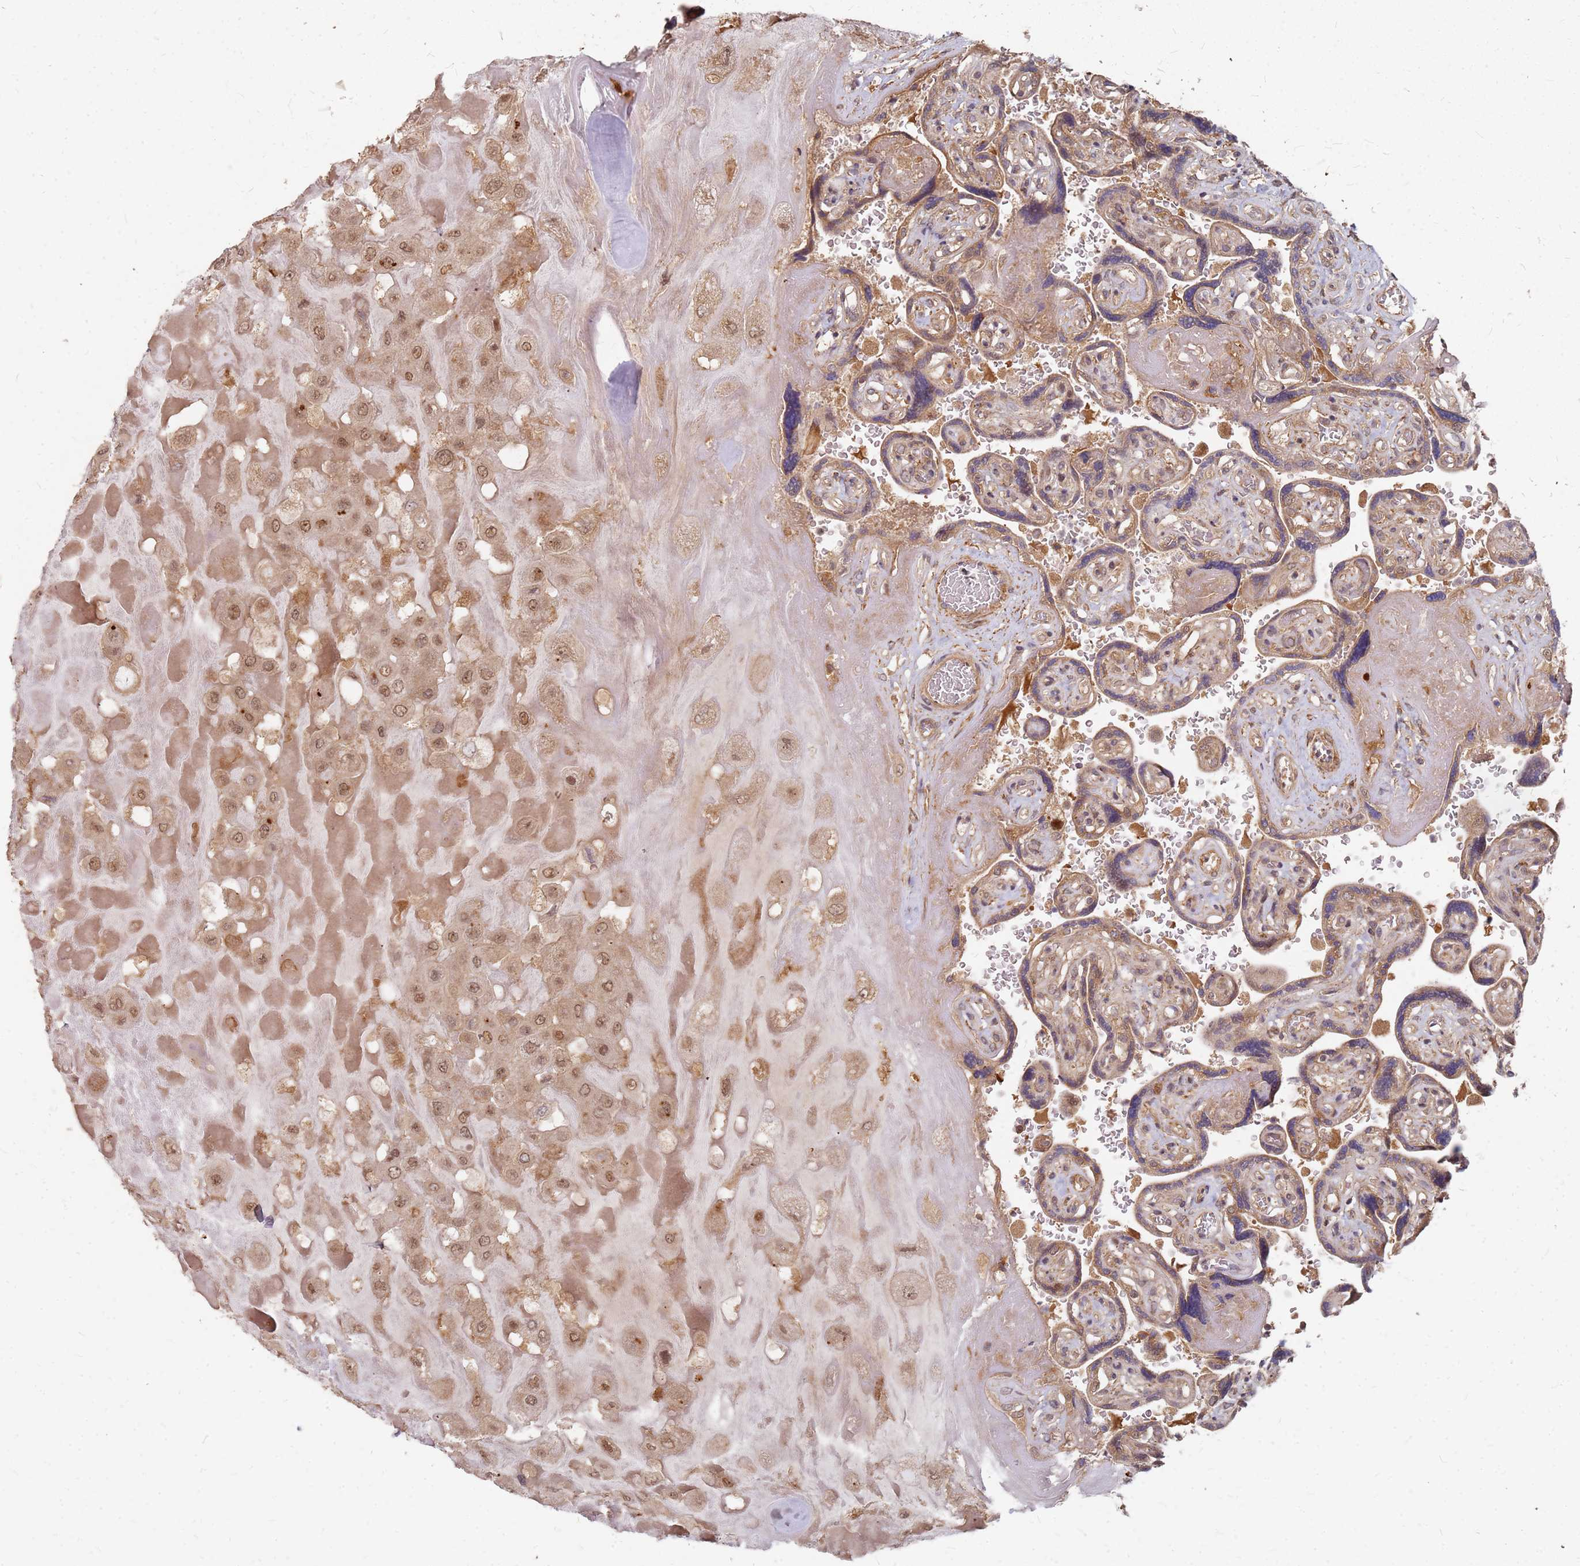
{"staining": {"intensity": "moderate", "quantity": ">75%", "location": "cytoplasmic/membranous,nuclear"}, "tissue": "placenta", "cell_type": "Decidual cells", "image_type": "normal", "snomed": [{"axis": "morphology", "description": "Normal tissue, NOS"}, {"axis": "topography", "description": "Placenta"}], "caption": "This photomicrograph demonstrates unremarkable placenta stained with immunohistochemistry (IHC) to label a protein in brown. The cytoplasmic/membranous,nuclear of decidual cells show moderate positivity for the protein. Nuclei are counter-stained blue.", "gene": "TRABD", "patient": {"sex": "female", "age": 32}}